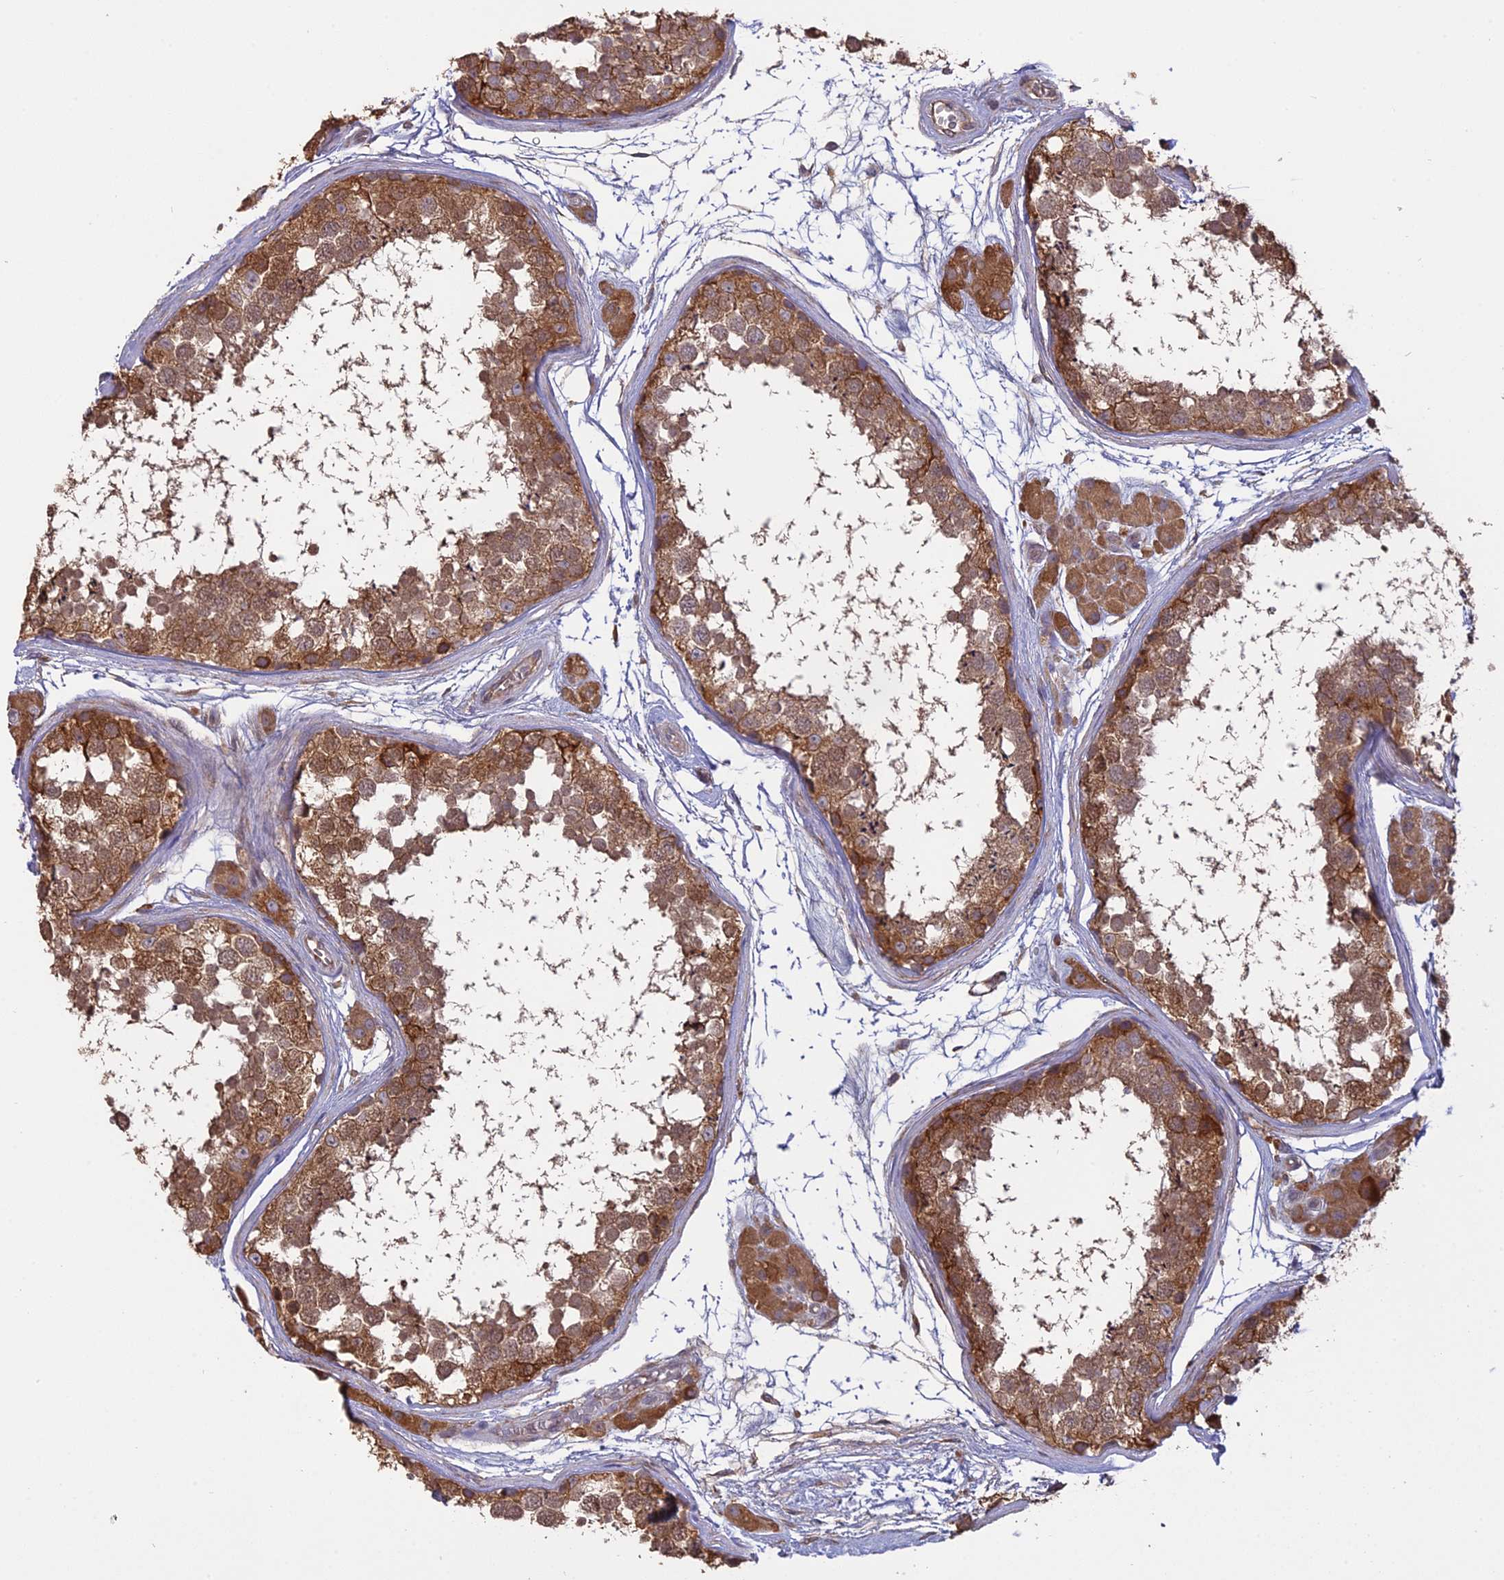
{"staining": {"intensity": "moderate", "quantity": ">75%", "location": "cytoplasmic/membranous"}, "tissue": "testis", "cell_type": "Cells in seminiferous ducts", "image_type": "normal", "snomed": [{"axis": "morphology", "description": "Normal tissue, NOS"}, {"axis": "topography", "description": "Testis"}], "caption": "Testis was stained to show a protein in brown. There is medium levels of moderate cytoplasmic/membranous staining in about >75% of cells in seminiferous ducts. The protein of interest is stained brown, and the nuclei are stained in blue (DAB IHC with brightfield microscopy, high magnification).", "gene": "PPIC", "patient": {"sex": "male", "age": 56}}